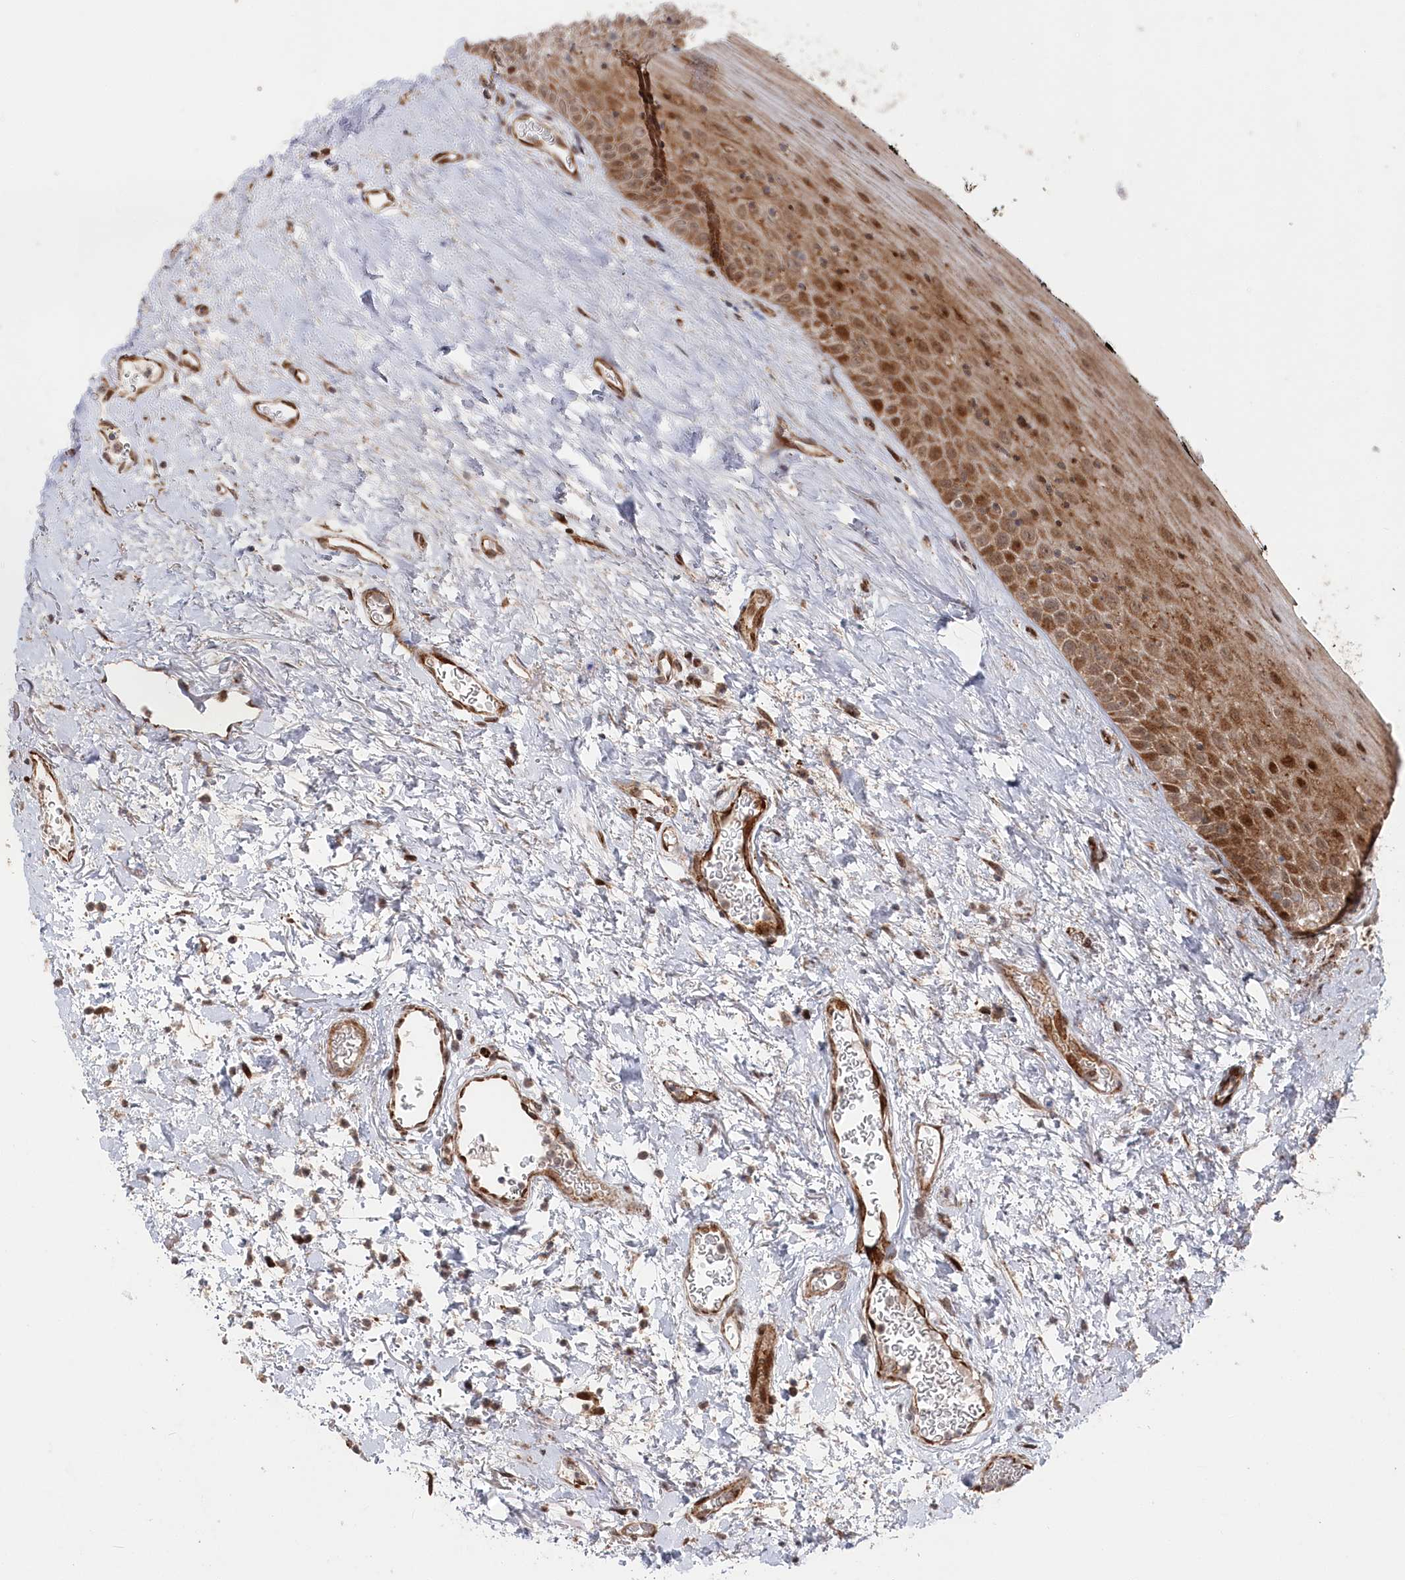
{"staining": {"intensity": "moderate", "quantity": "25%-75%", "location": "cytoplasmic/membranous,nuclear"}, "tissue": "oral mucosa", "cell_type": "Squamous epithelial cells", "image_type": "normal", "snomed": [{"axis": "morphology", "description": "Normal tissue, NOS"}, {"axis": "topography", "description": "Oral tissue"}], "caption": "Protein analysis of benign oral mucosa exhibits moderate cytoplasmic/membranous,nuclear expression in about 25%-75% of squamous epithelial cells.", "gene": "POLR3A", "patient": {"sex": "male", "age": 74}}